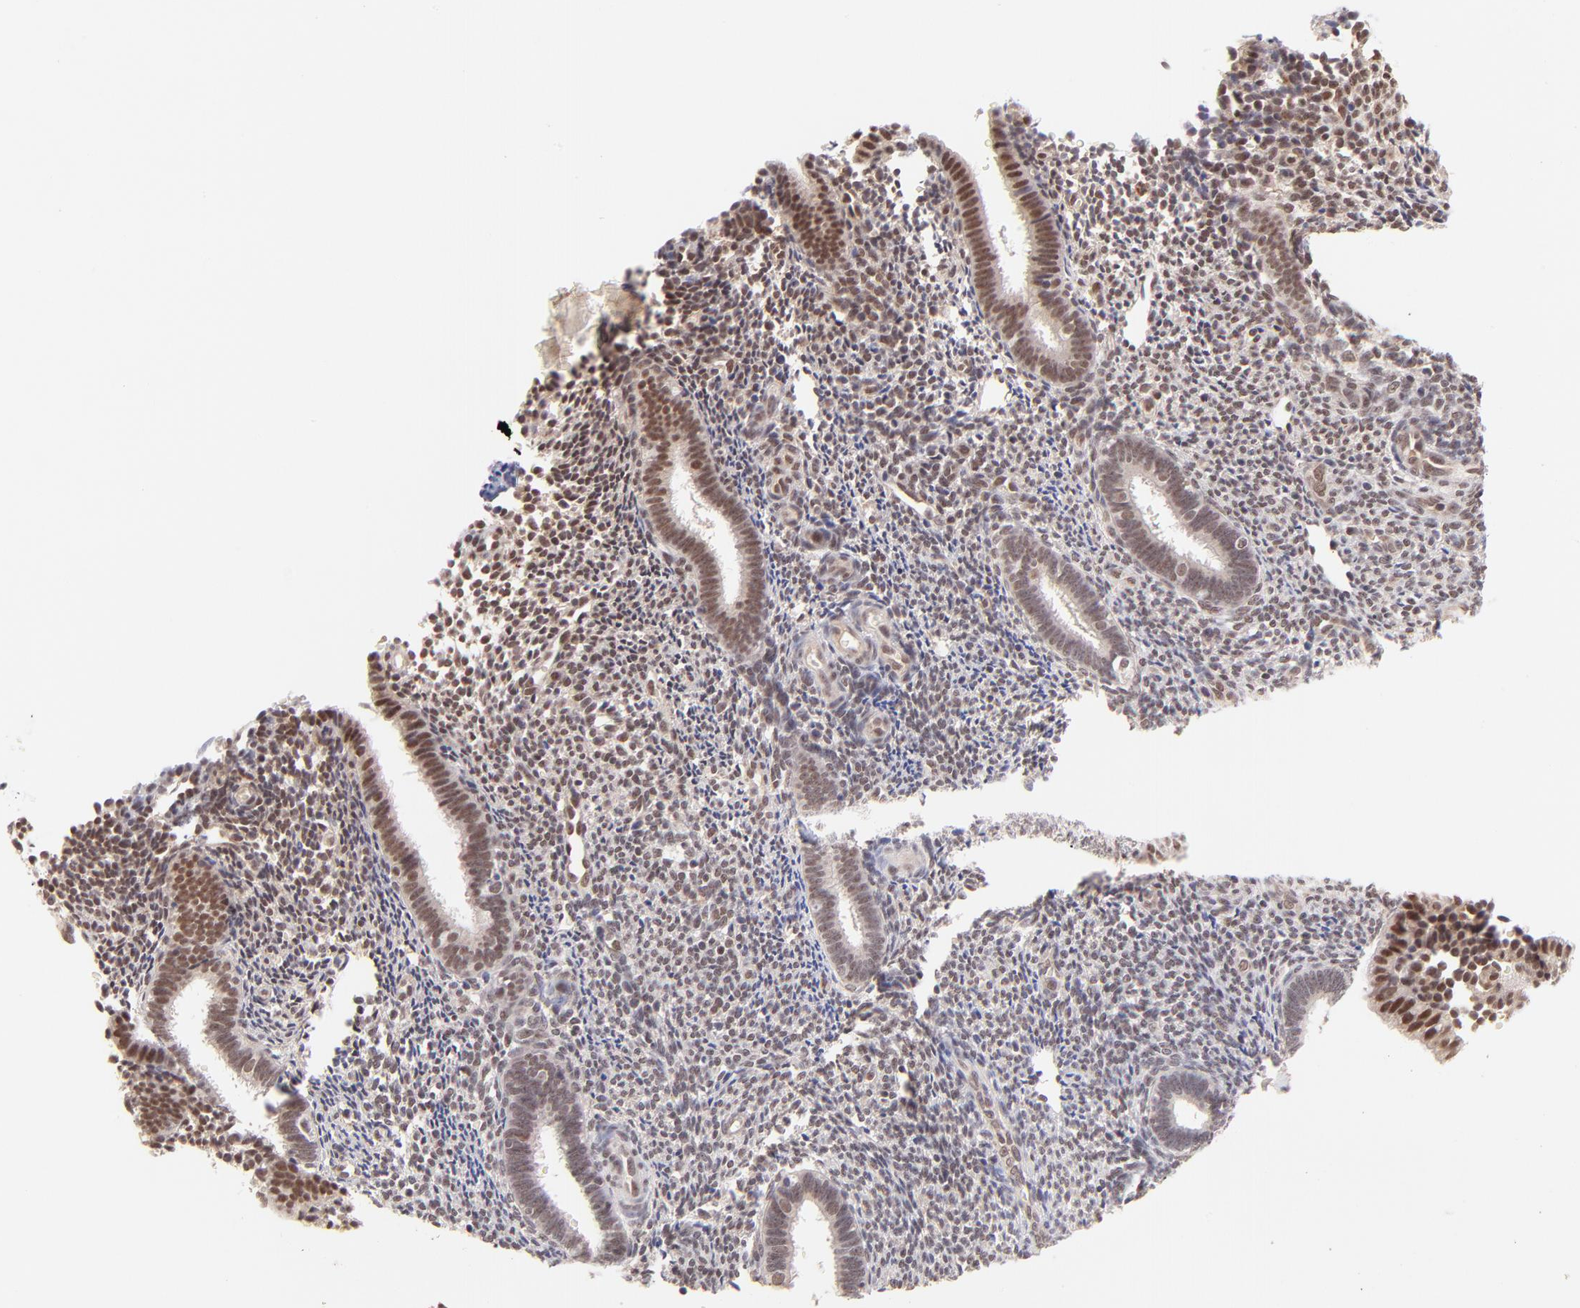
{"staining": {"intensity": "weak", "quantity": "25%-75%", "location": "nuclear"}, "tissue": "endometrium", "cell_type": "Cells in endometrial stroma", "image_type": "normal", "snomed": [{"axis": "morphology", "description": "Normal tissue, NOS"}, {"axis": "topography", "description": "Endometrium"}], "caption": "Protein expression analysis of normal human endometrium reveals weak nuclear positivity in about 25%-75% of cells in endometrial stroma.", "gene": "MED12", "patient": {"sex": "female", "age": 27}}